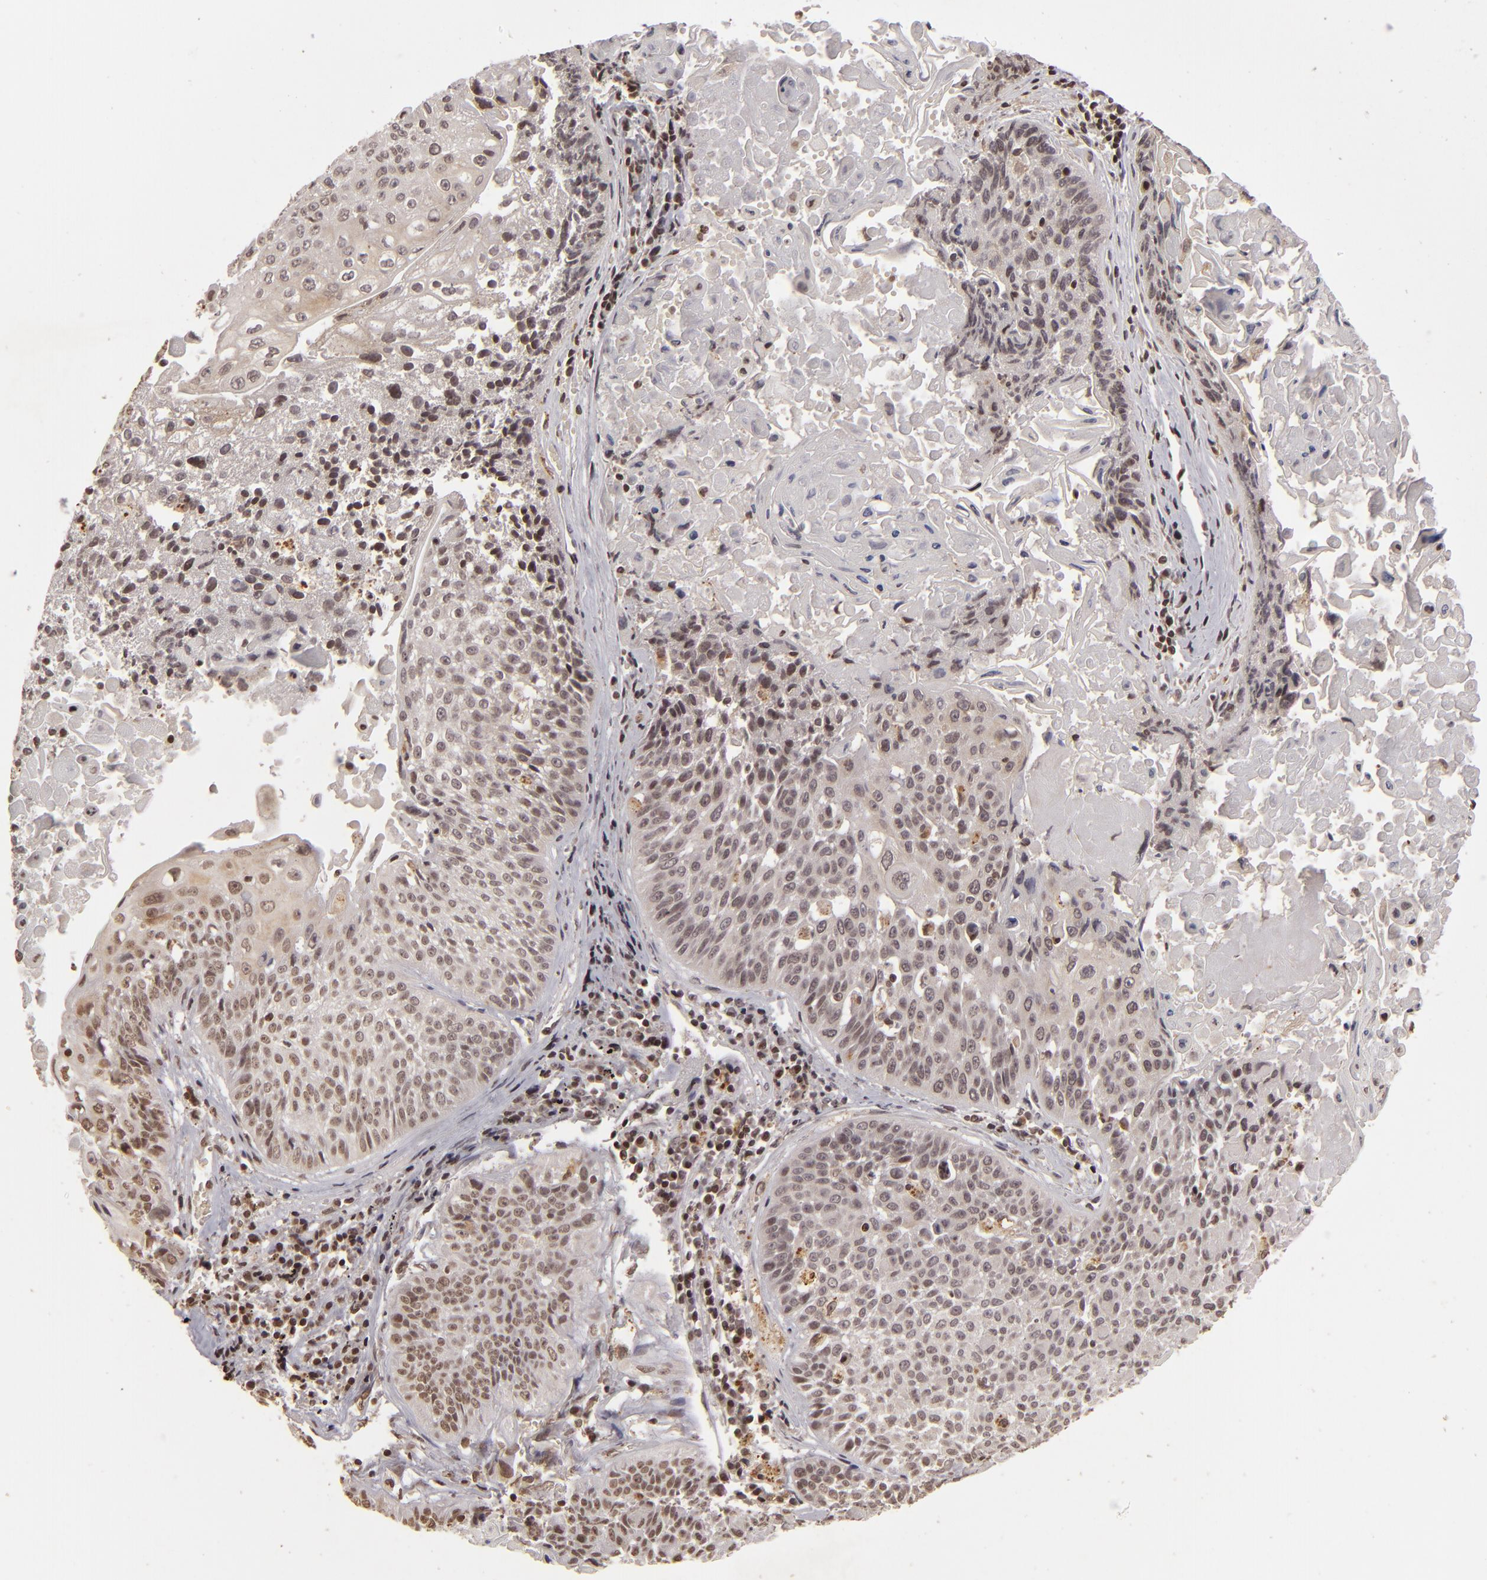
{"staining": {"intensity": "weak", "quantity": ">75%", "location": "nuclear"}, "tissue": "lung cancer", "cell_type": "Tumor cells", "image_type": "cancer", "snomed": [{"axis": "morphology", "description": "Adenocarcinoma, NOS"}, {"axis": "topography", "description": "Lung"}], "caption": "This photomicrograph demonstrates immunohistochemistry (IHC) staining of human lung cancer (adenocarcinoma), with low weak nuclear staining in approximately >75% of tumor cells.", "gene": "CUL3", "patient": {"sex": "male", "age": 60}}